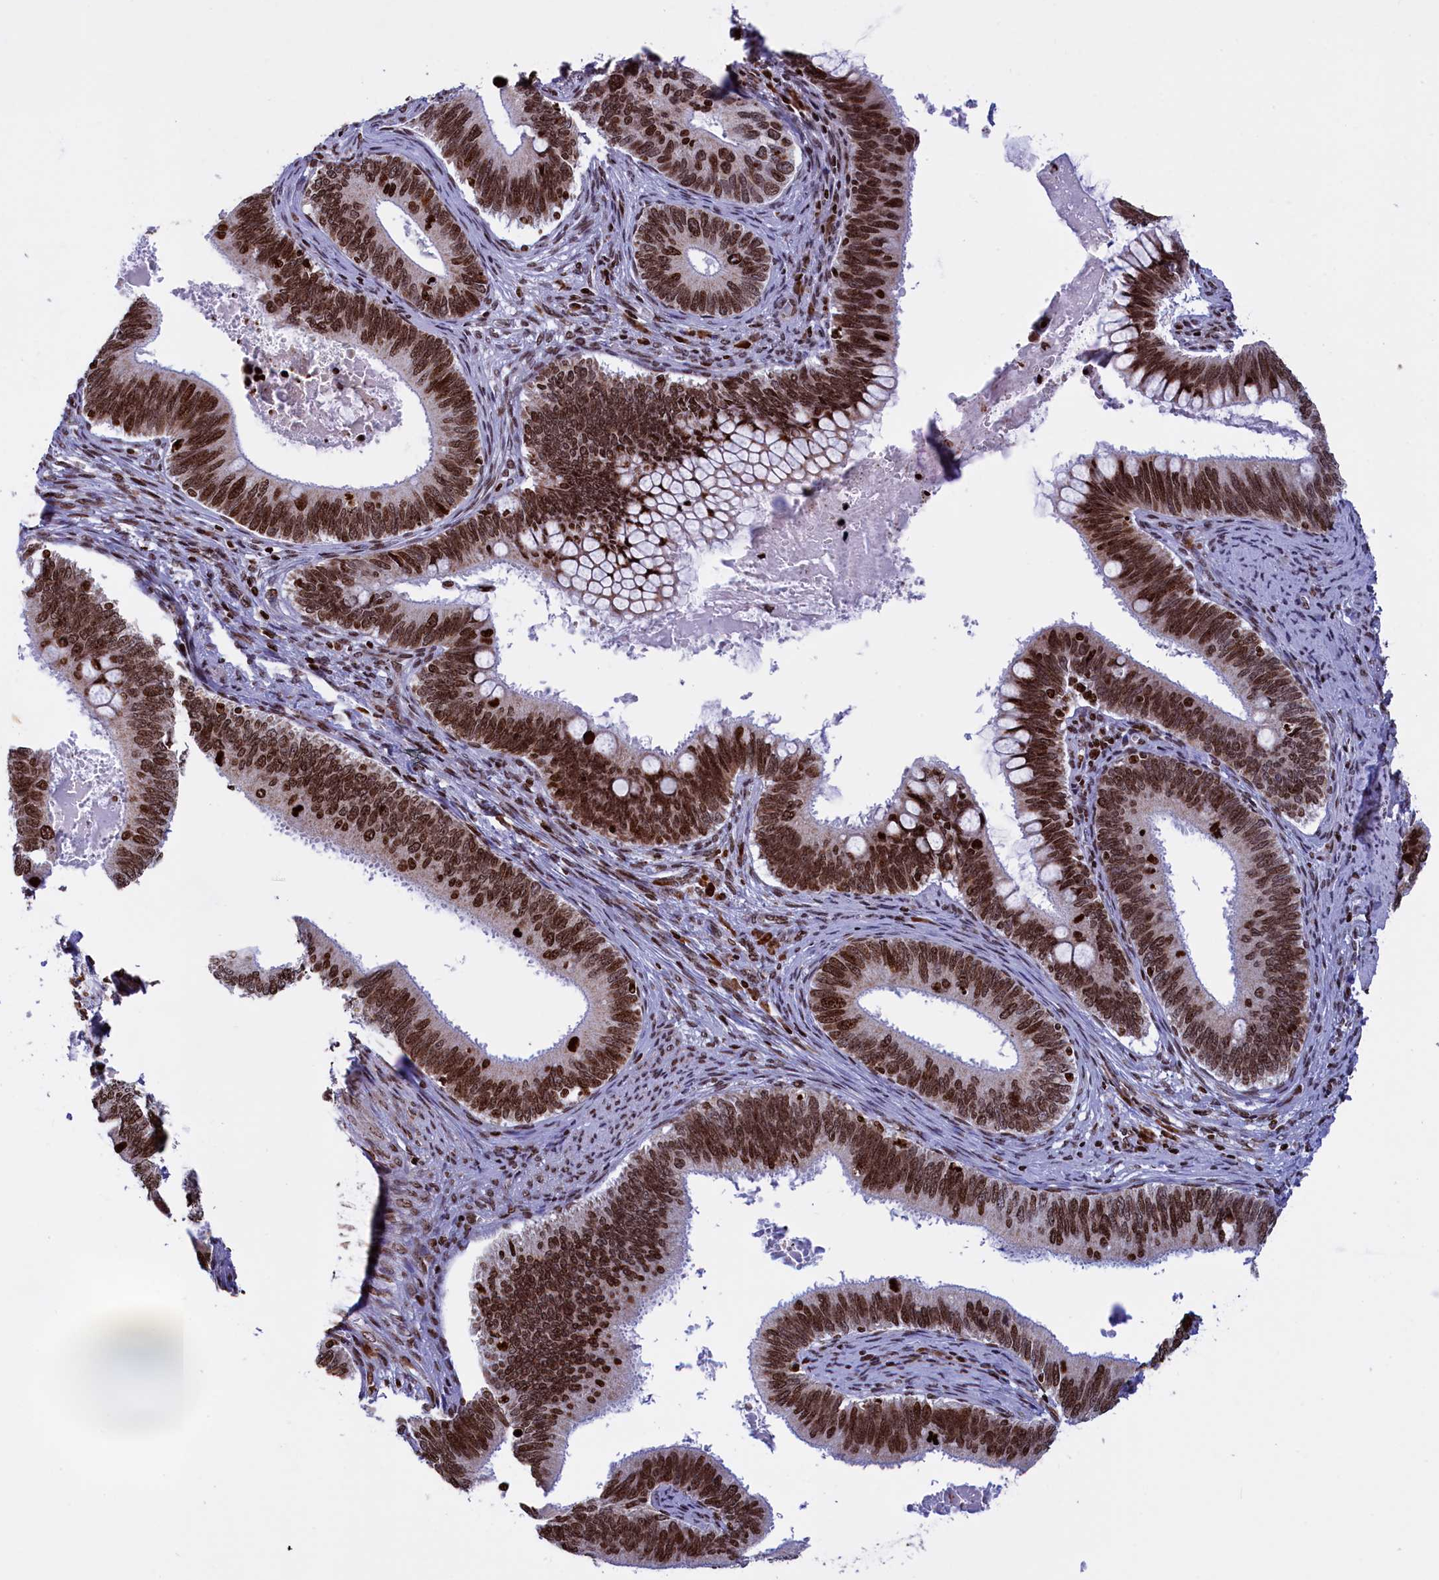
{"staining": {"intensity": "strong", "quantity": ">75%", "location": "nuclear"}, "tissue": "cervical cancer", "cell_type": "Tumor cells", "image_type": "cancer", "snomed": [{"axis": "morphology", "description": "Adenocarcinoma, NOS"}, {"axis": "topography", "description": "Cervix"}], "caption": "Immunohistochemical staining of human cervical adenocarcinoma reveals high levels of strong nuclear staining in approximately >75% of tumor cells.", "gene": "TIMM29", "patient": {"sex": "female", "age": 42}}